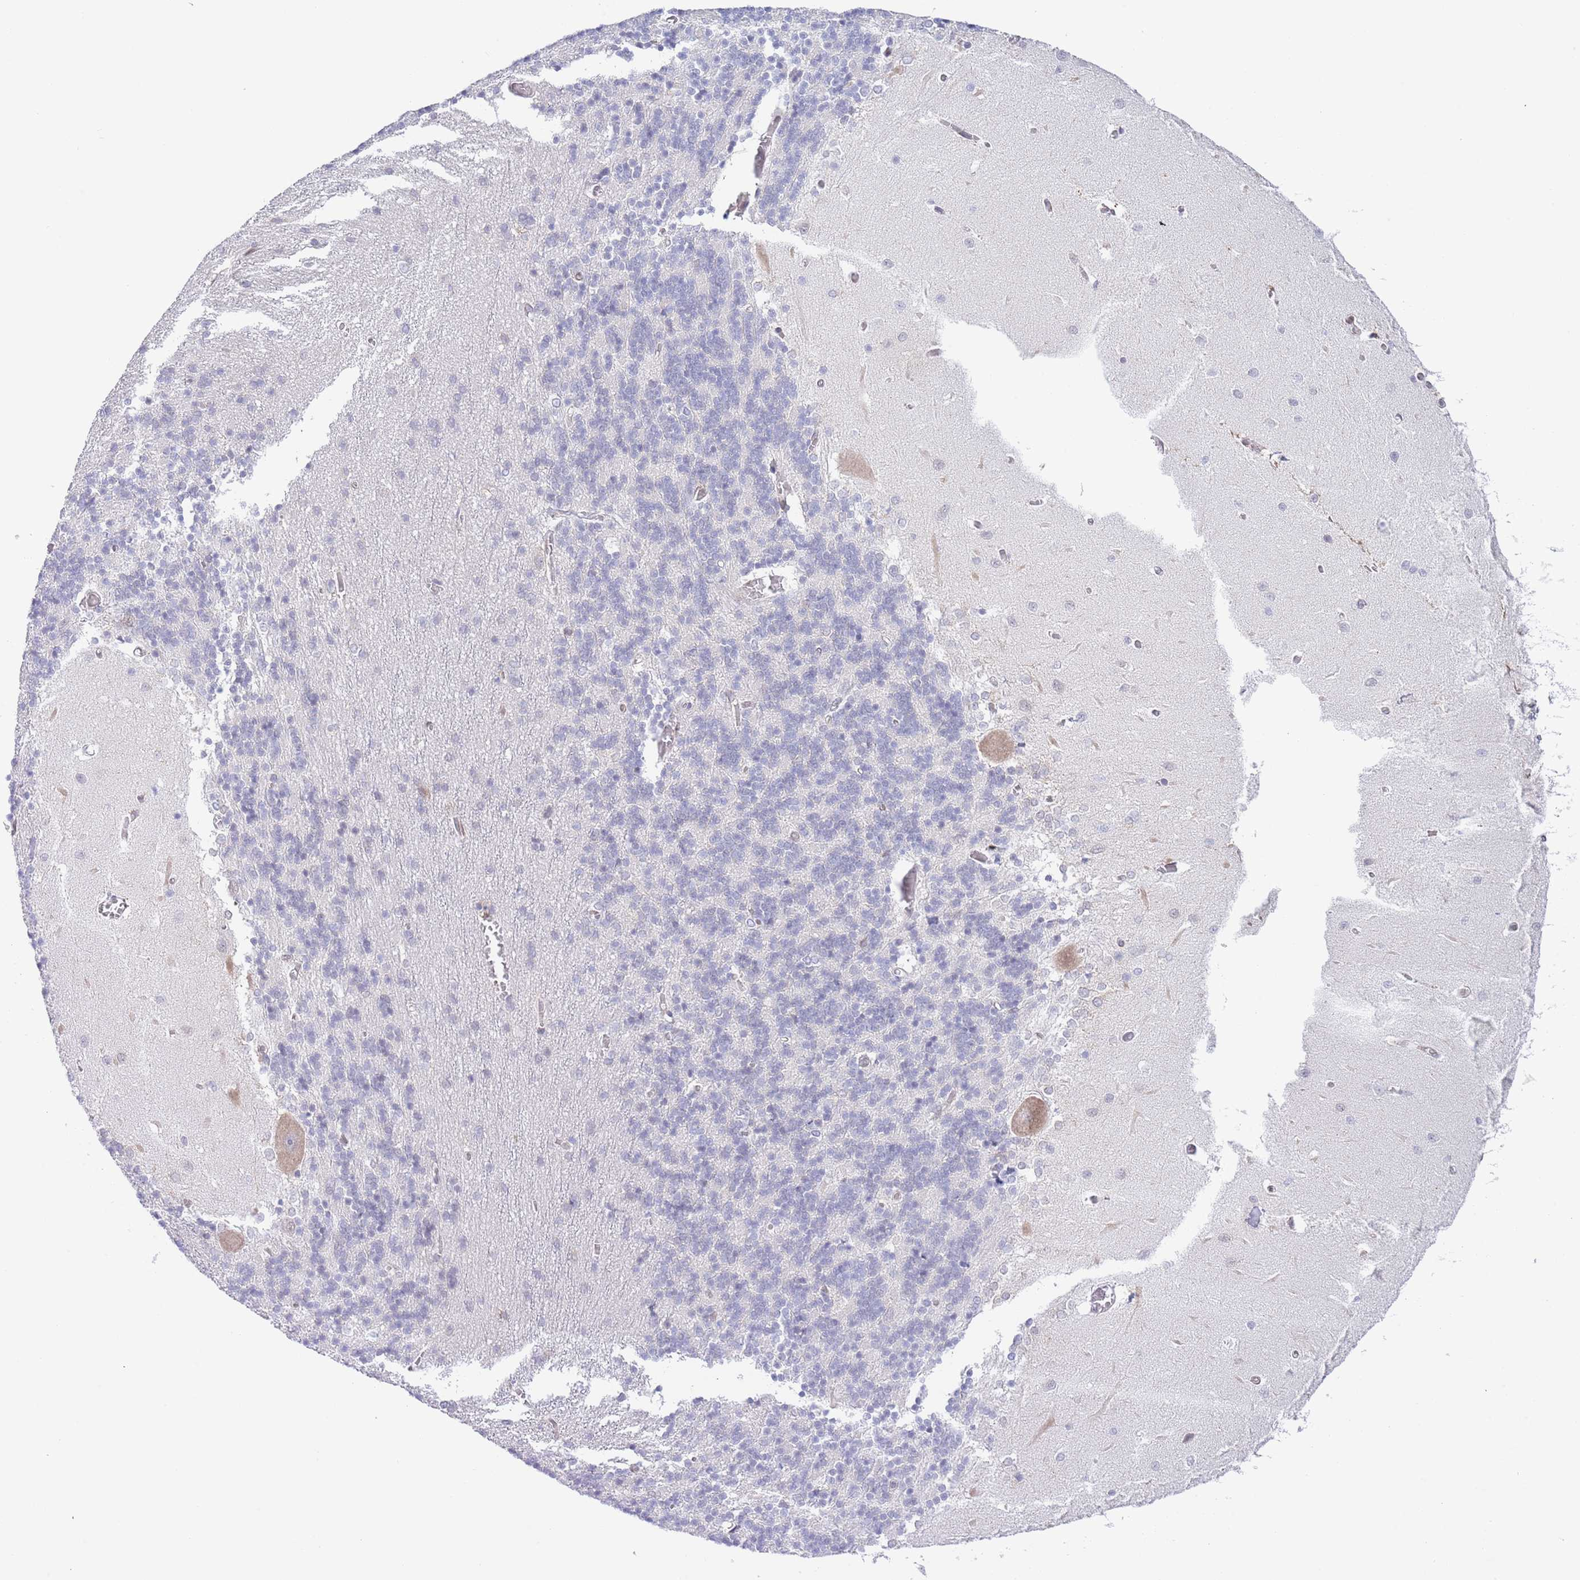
{"staining": {"intensity": "negative", "quantity": "none", "location": "none"}, "tissue": "cerebellum", "cell_type": "Cells in granular layer", "image_type": "normal", "snomed": [{"axis": "morphology", "description": "Normal tissue, NOS"}, {"axis": "topography", "description": "Cerebellum"}], "caption": "Cerebellum stained for a protein using IHC demonstrates no positivity cells in granular layer.", "gene": "EBPL", "patient": {"sex": "male", "age": 37}}